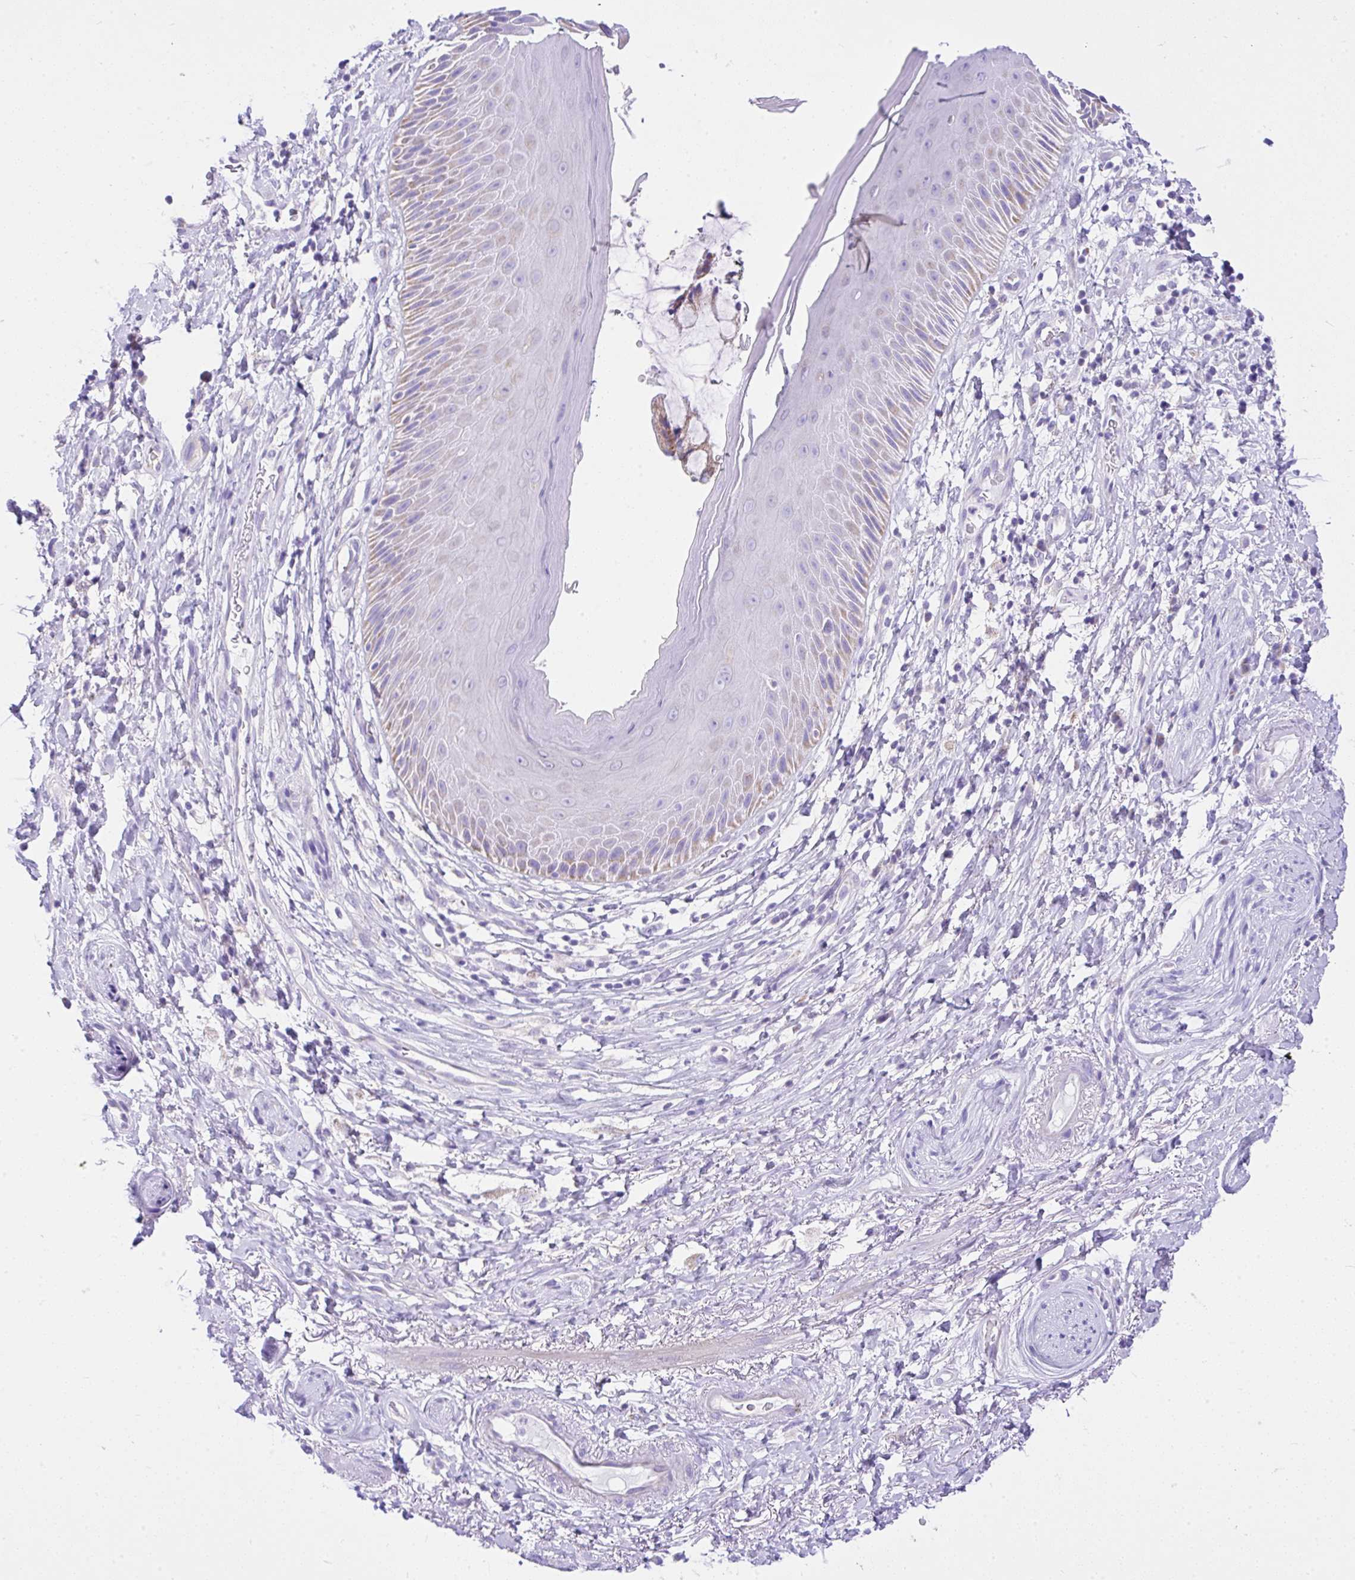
{"staining": {"intensity": "weak", "quantity": "<25%", "location": "cytoplasmic/membranous"}, "tissue": "skin", "cell_type": "Epidermal cells", "image_type": "normal", "snomed": [{"axis": "morphology", "description": "Normal tissue, NOS"}, {"axis": "topography", "description": "Anal"}], "caption": "Immunohistochemistry (IHC) image of normal skin stained for a protein (brown), which displays no positivity in epidermal cells.", "gene": "SLC13A1", "patient": {"sex": "male", "age": 78}}